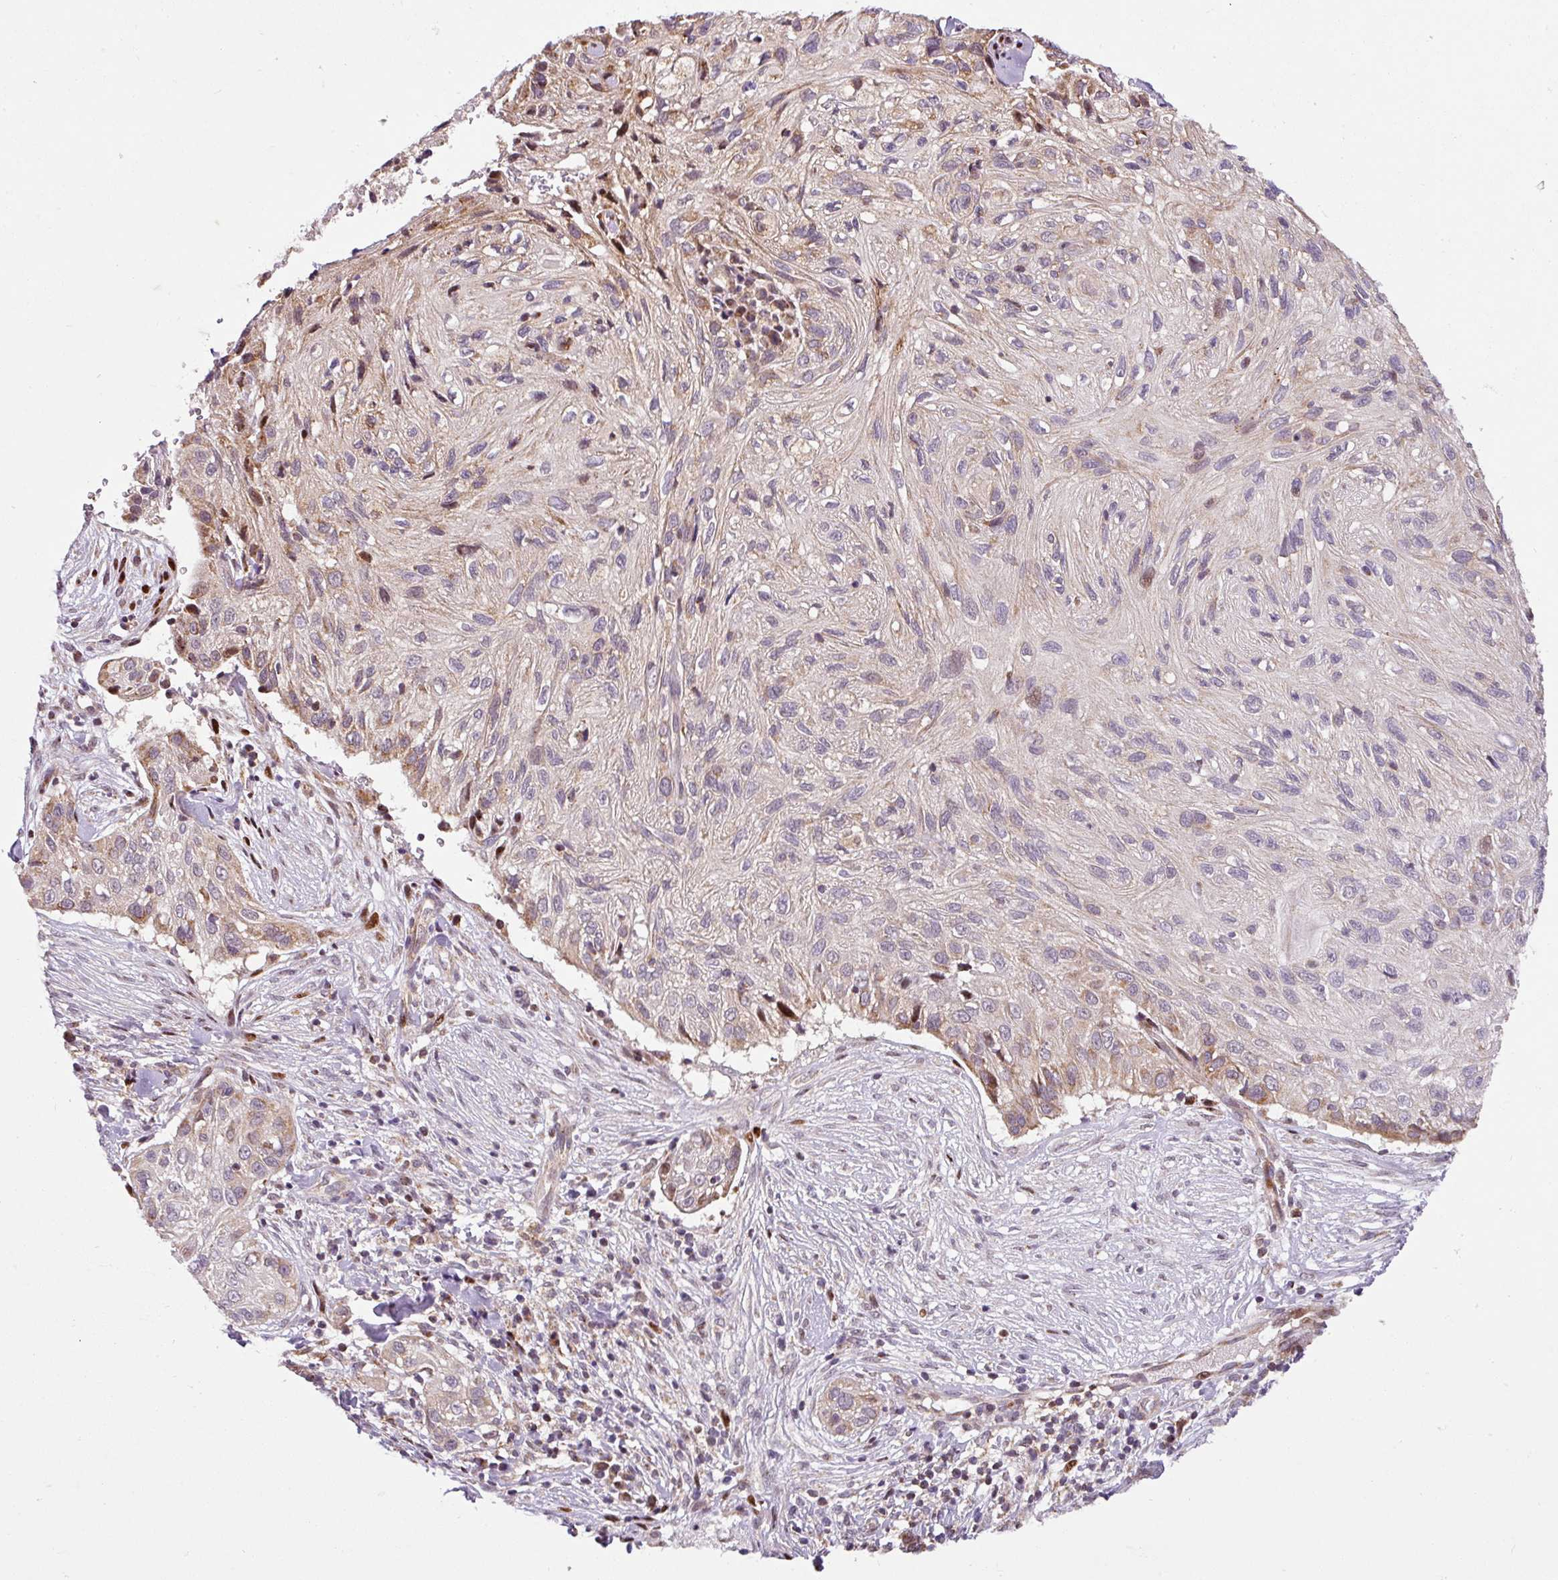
{"staining": {"intensity": "moderate", "quantity": "<25%", "location": "cytoplasmic/membranous,nuclear"}, "tissue": "skin cancer", "cell_type": "Tumor cells", "image_type": "cancer", "snomed": [{"axis": "morphology", "description": "Squamous cell carcinoma, NOS"}, {"axis": "topography", "description": "Skin"}], "caption": "This histopathology image demonstrates skin cancer stained with immunohistochemistry to label a protein in brown. The cytoplasmic/membranous and nuclear of tumor cells show moderate positivity for the protein. Nuclei are counter-stained blue.", "gene": "SARS2", "patient": {"sex": "male", "age": 82}}